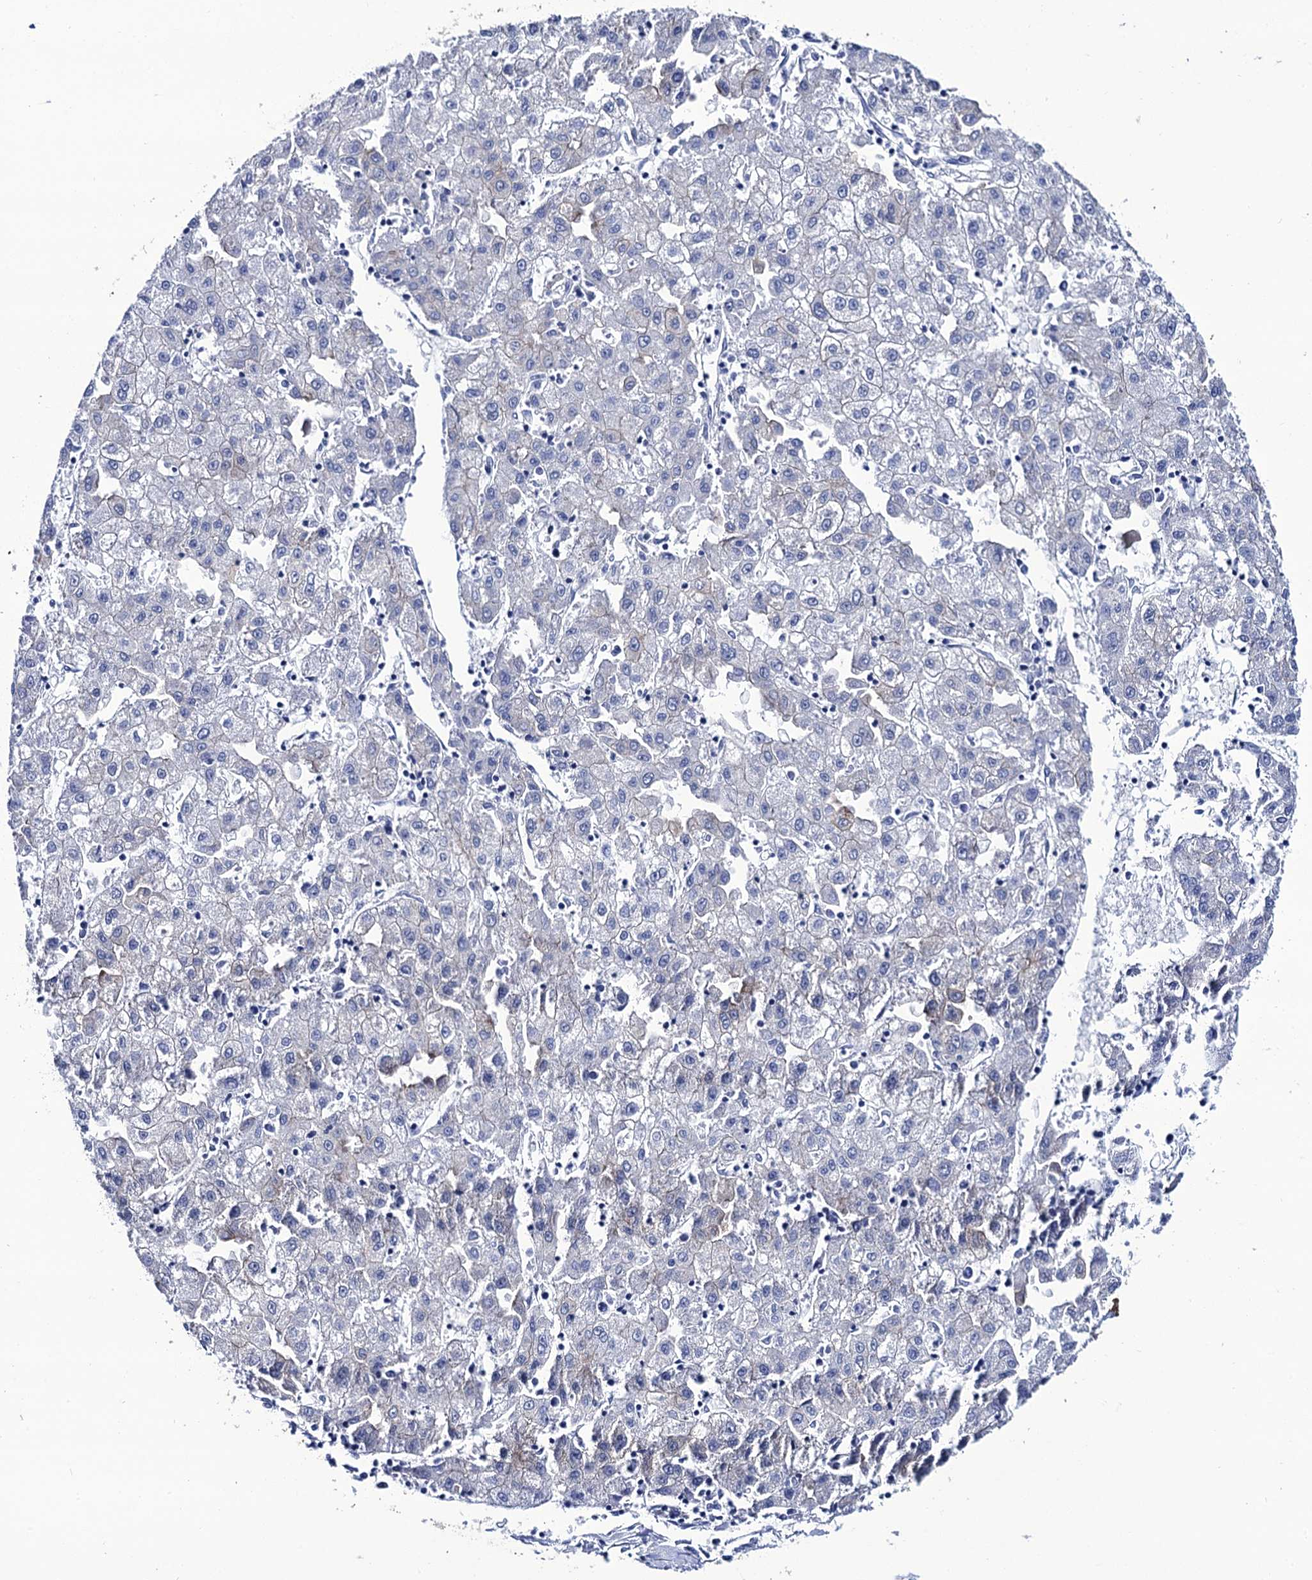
{"staining": {"intensity": "negative", "quantity": "none", "location": "none"}, "tissue": "liver cancer", "cell_type": "Tumor cells", "image_type": "cancer", "snomed": [{"axis": "morphology", "description": "Carcinoma, Hepatocellular, NOS"}, {"axis": "topography", "description": "Liver"}], "caption": "High power microscopy histopathology image of an immunohistochemistry (IHC) image of hepatocellular carcinoma (liver), revealing no significant expression in tumor cells.", "gene": "RAB3IP", "patient": {"sex": "male", "age": 72}}